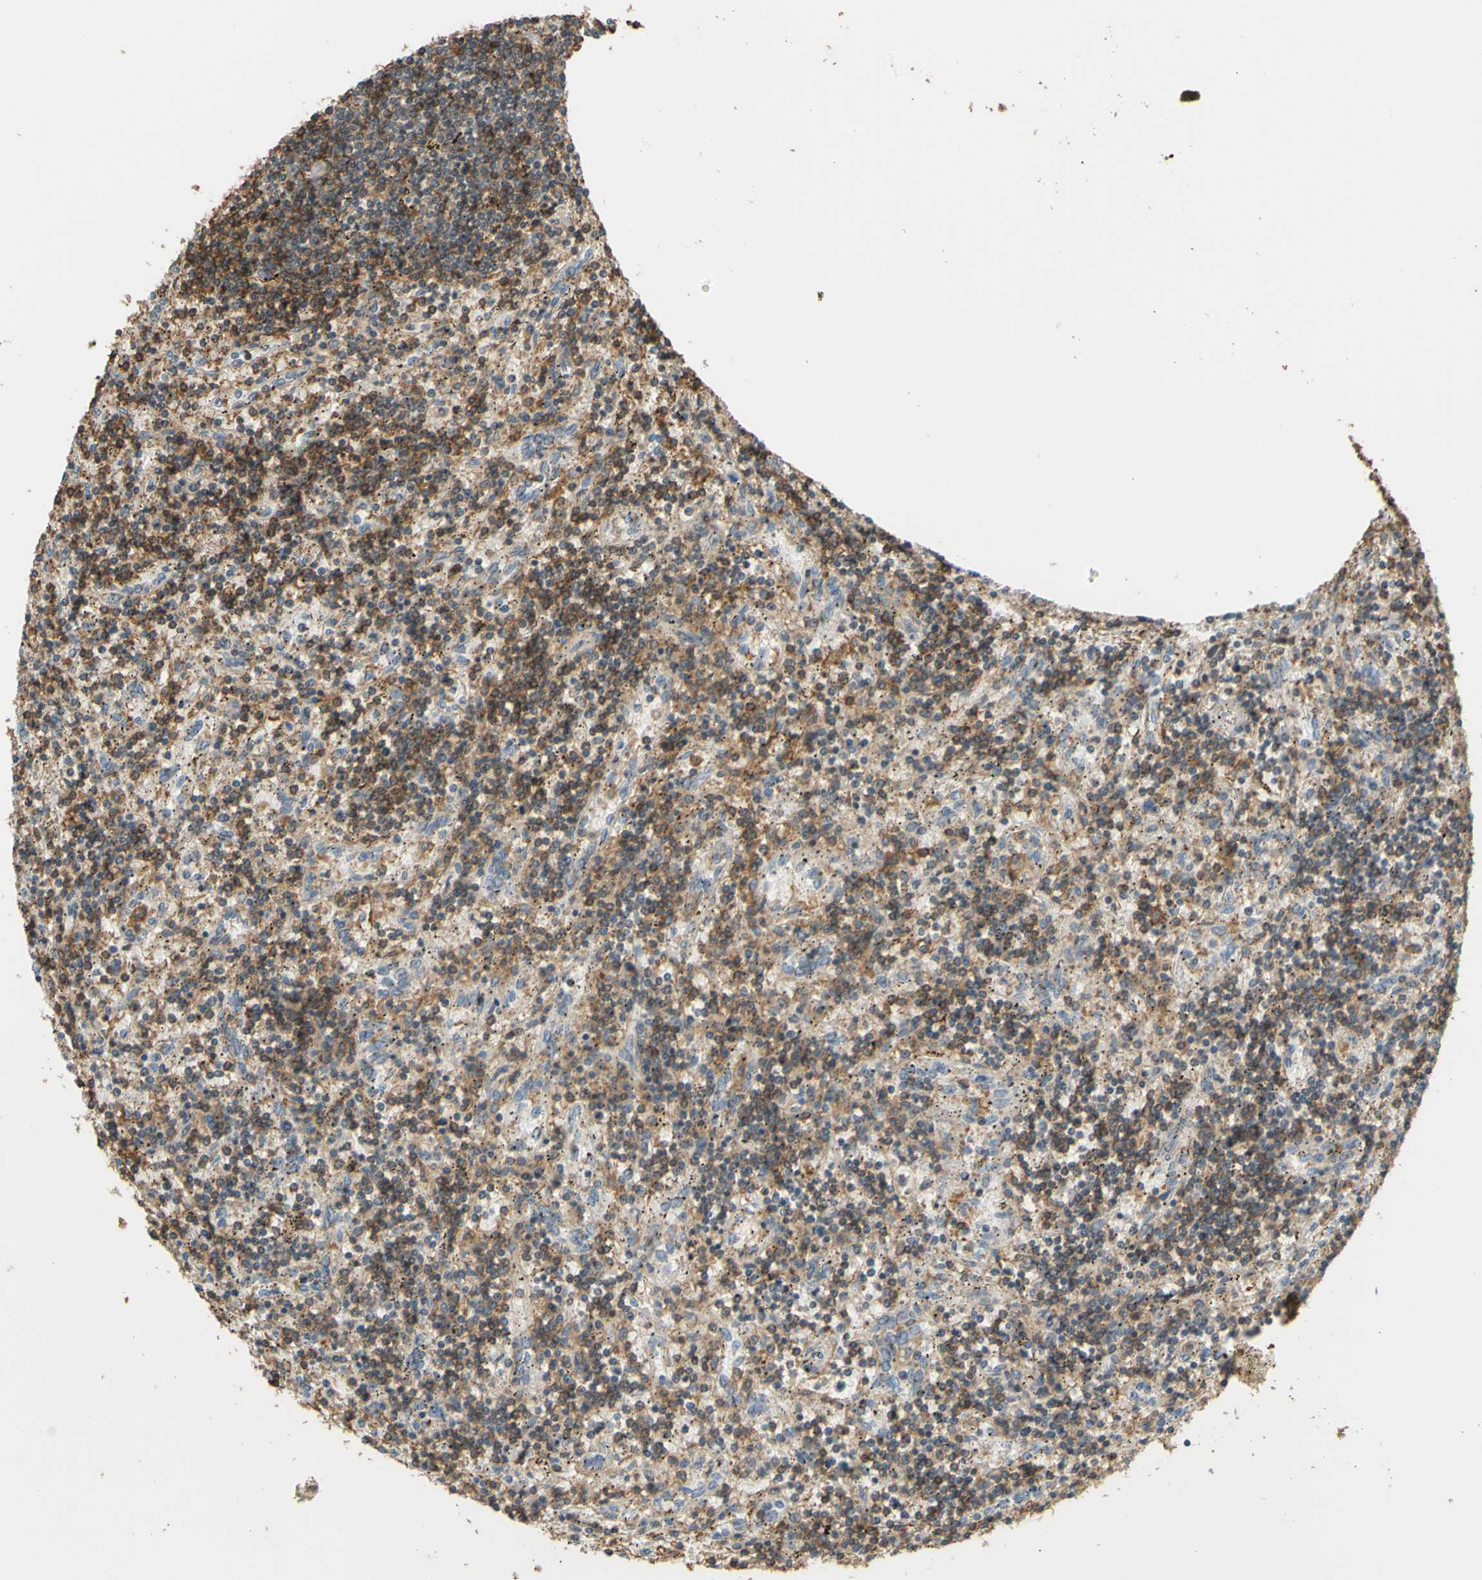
{"staining": {"intensity": "moderate", "quantity": "25%-75%", "location": "cytoplasmic/membranous"}, "tissue": "lymphoma", "cell_type": "Tumor cells", "image_type": "cancer", "snomed": [{"axis": "morphology", "description": "Malignant lymphoma, non-Hodgkin's type, Low grade"}, {"axis": "topography", "description": "Spleen"}], "caption": "Tumor cells exhibit medium levels of moderate cytoplasmic/membranous staining in approximately 25%-75% of cells in malignant lymphoma, non-Hodgkin's type (low-grade).", "gene": "ADD3", "patient": {"sex": "male", "age": 76}}